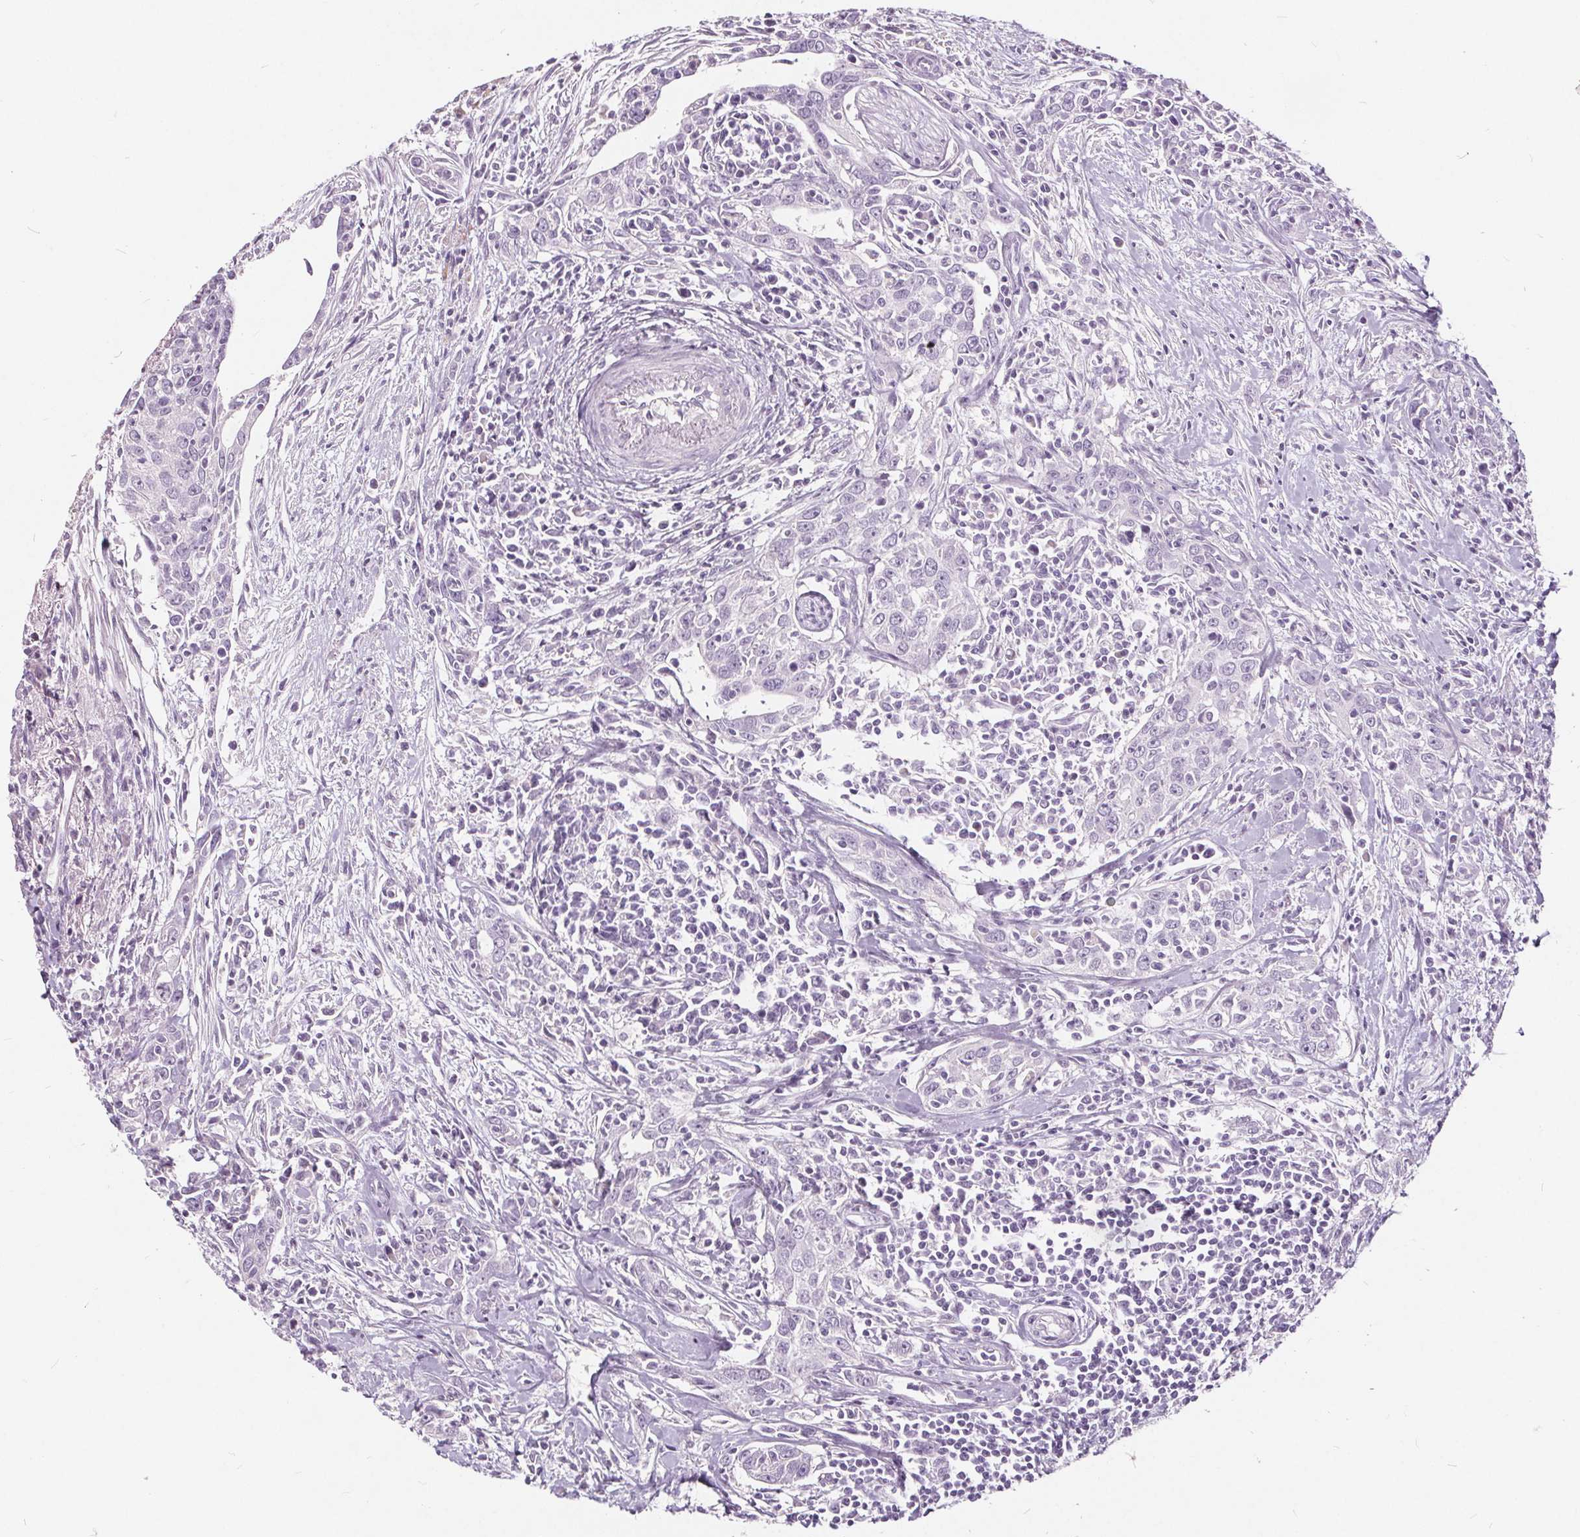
{"staining": {"intensity": "negative", "quantity": "none", "location": "none"}, "tissue": "urothelial cancer", "cell_type": "Tumor cells", "image_type": "cancer", "snomed": [{"axis": "morphology", "description": "Urothelial carcinoma, High grade"}, {"axis": "topography", "description": "Urinary bladder"}], "caption": "Immunohistochemical staining of urothelial cancer shows no significant staining in tumor cells.", "gene": "PLA2G2E", "patient": {"sex": "male", "age": 83}}